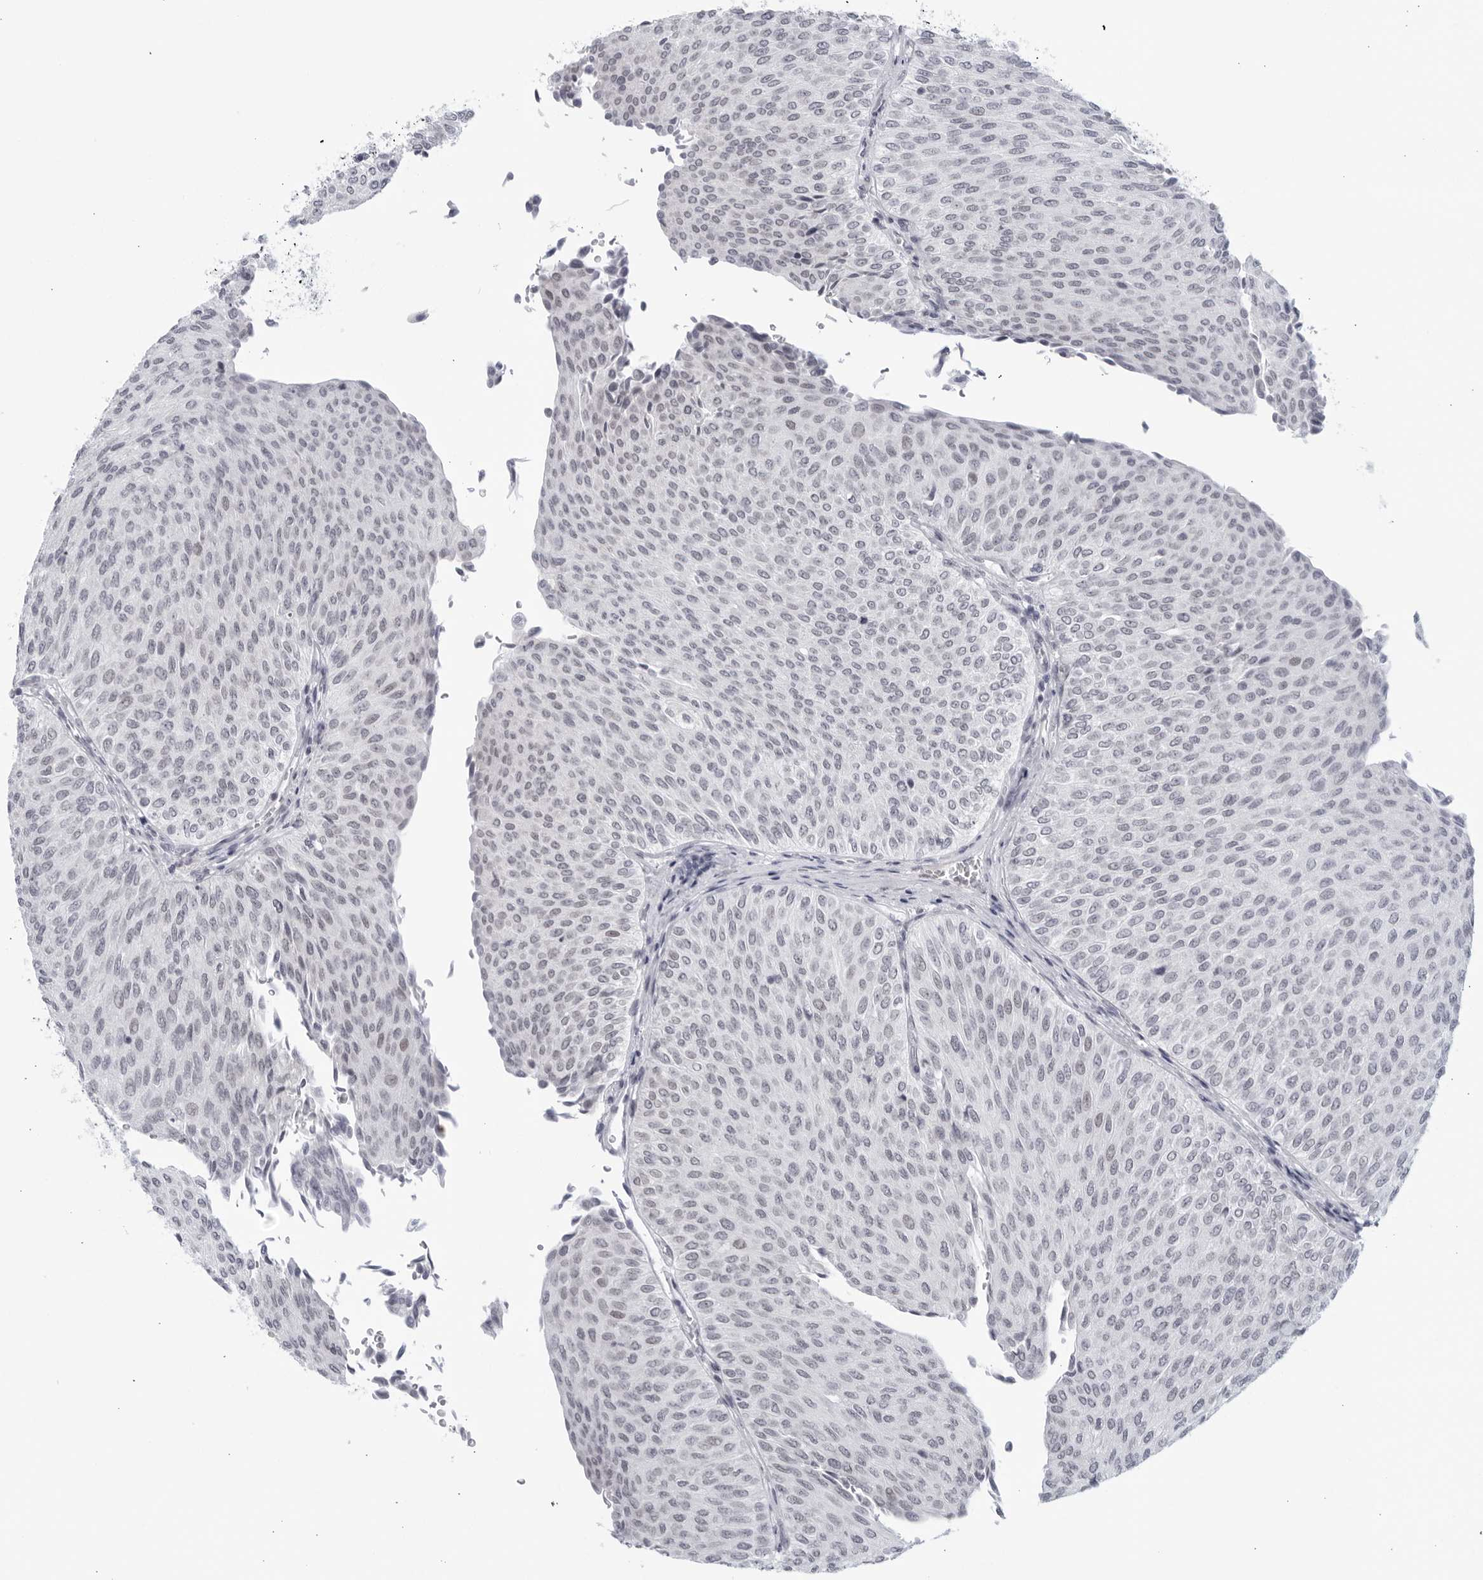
{"staining": {"intensity": "negative", "quantity": "none", "location": "none"}, "tissue": "urothelial cancer", "cell_type": "Tumor cells", "image_type": "cancer", "snomed": [{"axis": "morphology", "description": "Urothelial carcinoma, Low grade"}, {"axis": "topography", "description": "Urinary bladder"}], "caption": "Low-grade urothelial carcinoma was stained to show a protein in brown. There is no significant positivity in tumor cells. (Immunohistochemistry (ihc), brightfield microscopy, high magnification).", "gene": "WDTC1", "patient": {"sex": "male", "age": 78}}